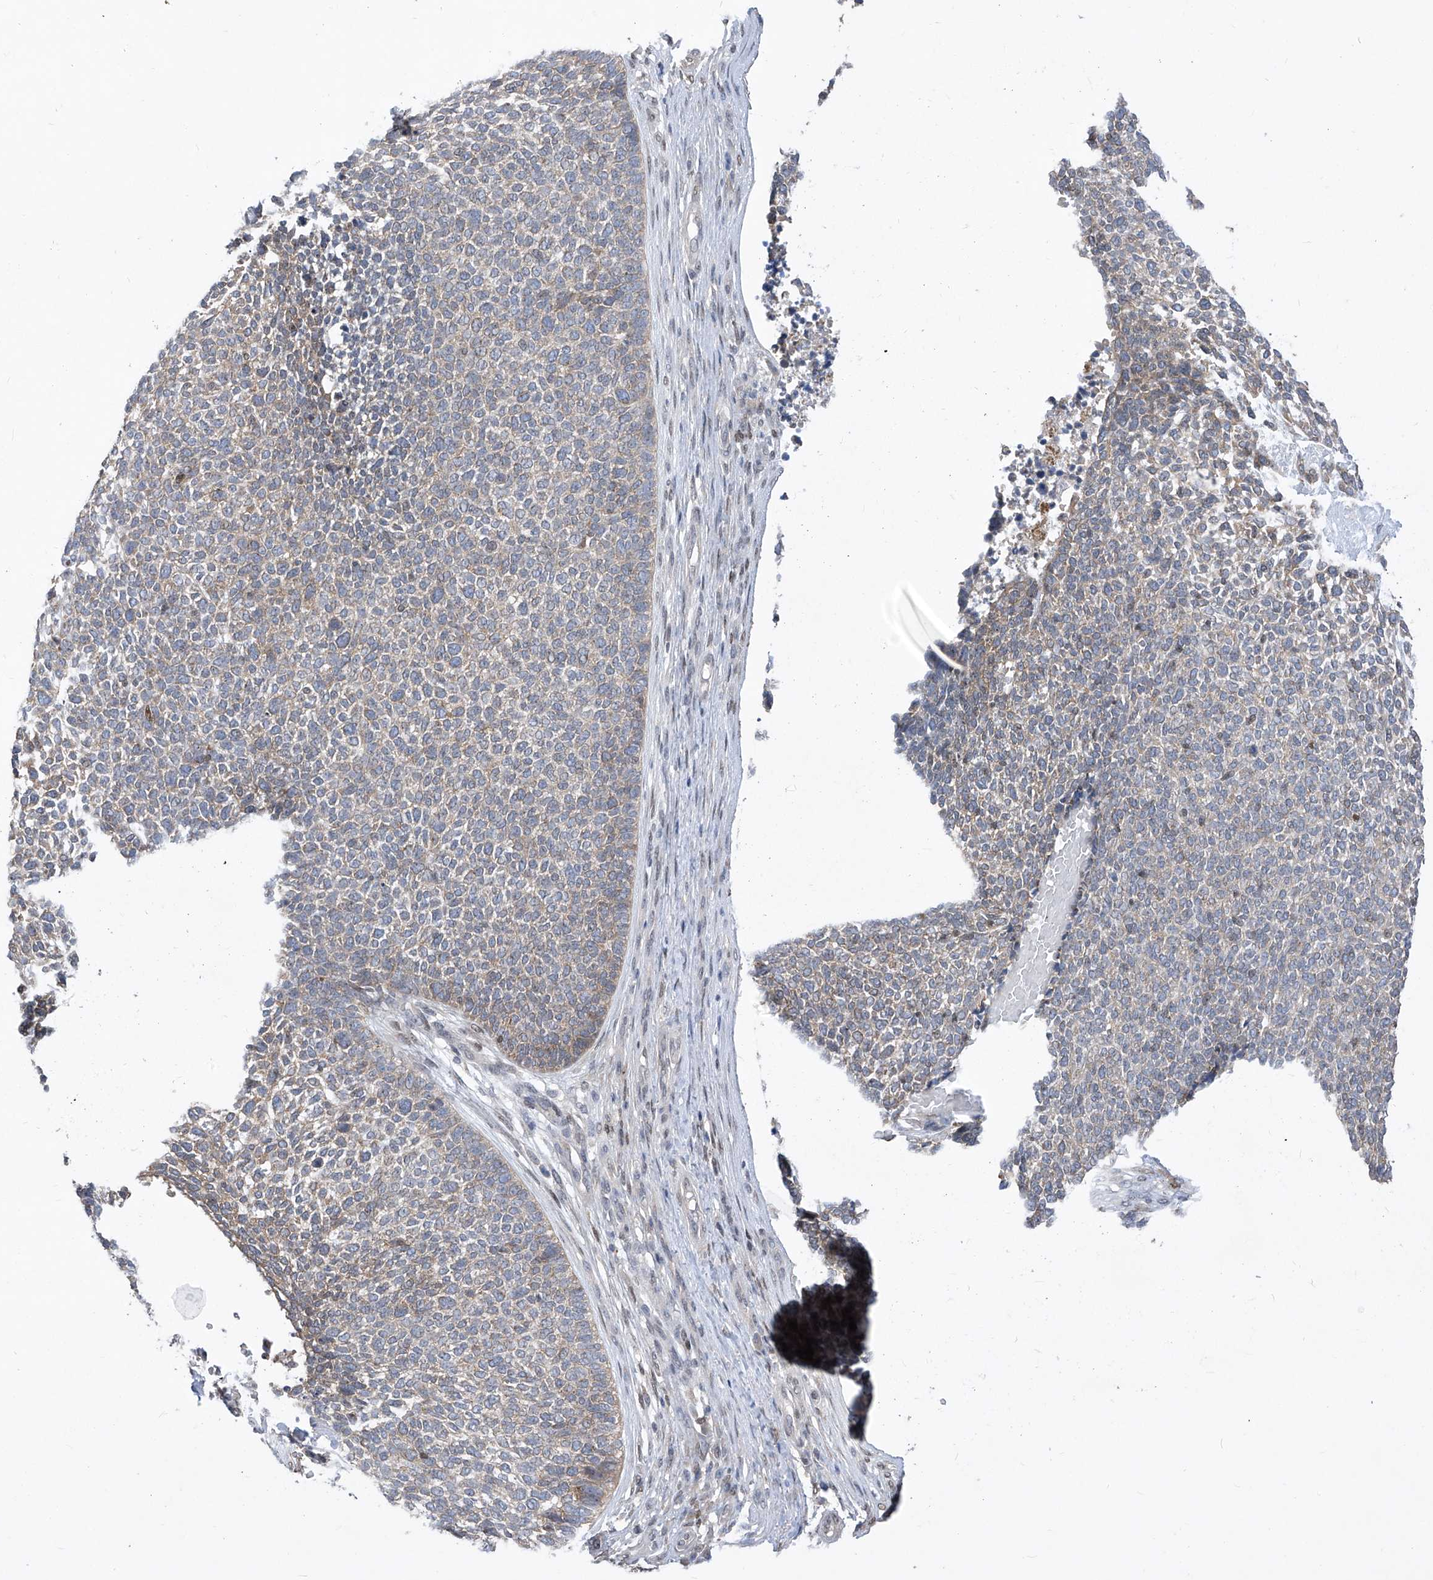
{"staining": {"intensity": "moderate", "quantity": "25%-75%", "location": "cytoplasmic/membranous"}, "tissue": "skin cancer", "cell_type": "Tumor cells", "image_type": "cancer", "snomed": [{"axis": "morphology", "description": "Basal cell carcinoma"}, {"axis": "topography", "description": "Skin"}], "caption": "Moderate cytoplasmic/membranous protein expression is identified in approximately 25%-75% of tumor cells in skin cancer (basal cell carcinoma).", "gene": "CETN2", "patient": {"sex": "female", "age": 84}}